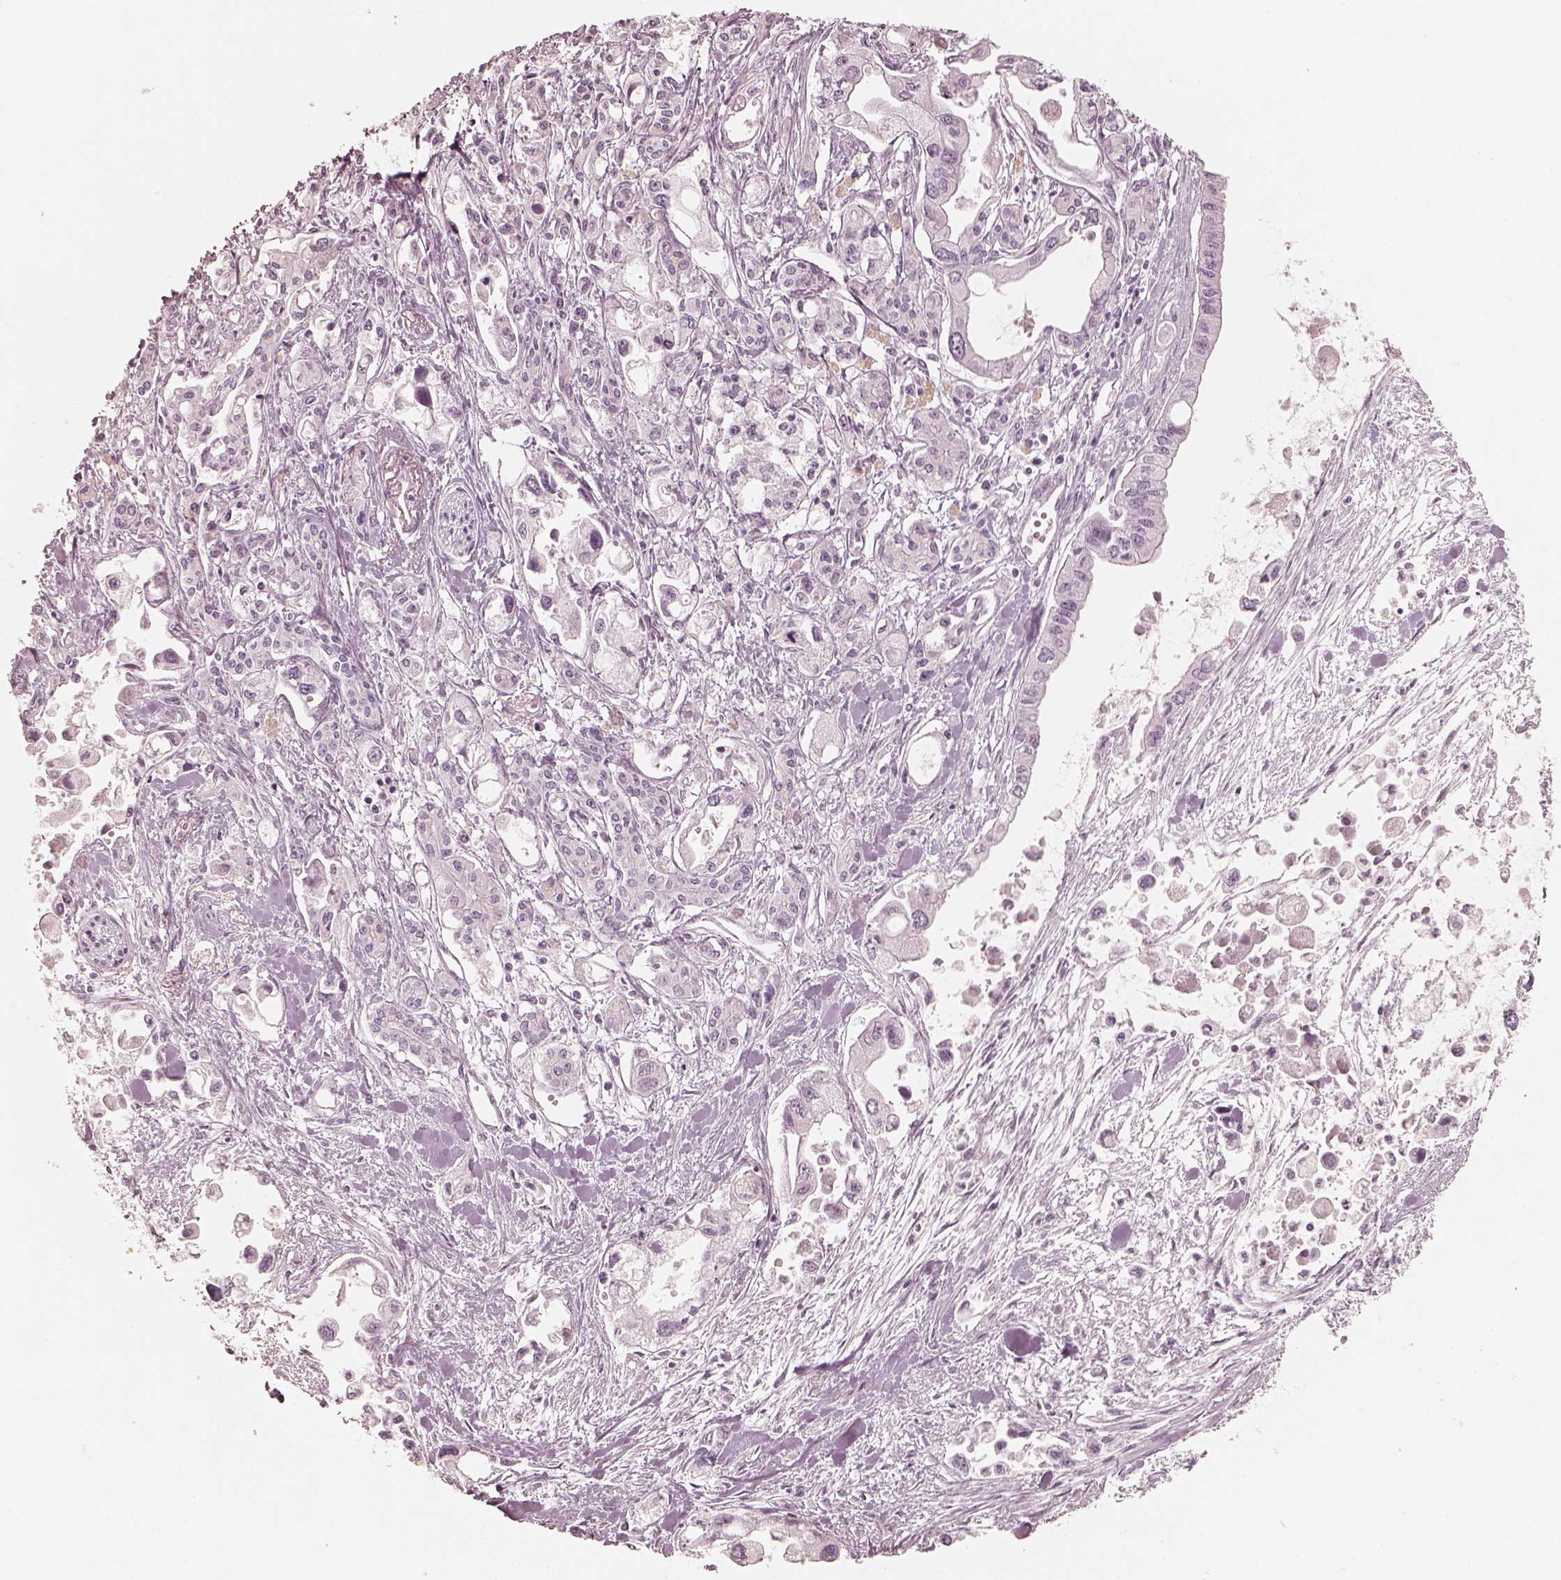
{"staining": {"intensity": "negative", "quantity": "none", "location": "none"}, "tissue": "pancreatic cancer", "cell_type": "Tumor cells", "image_type": "cancer", "snomed": [{"axis": "morphology", "description": "Adenocarcinoma, NOS"}, {"axis": "topography", "description": "Pancreas"}], "caption": "DAB immunohistochemical staining of pancreatic cancer demonstrates no significant expression in tumor cells.", "gene": "KRT82", "patient": {"sex": "female", "age": 61}}